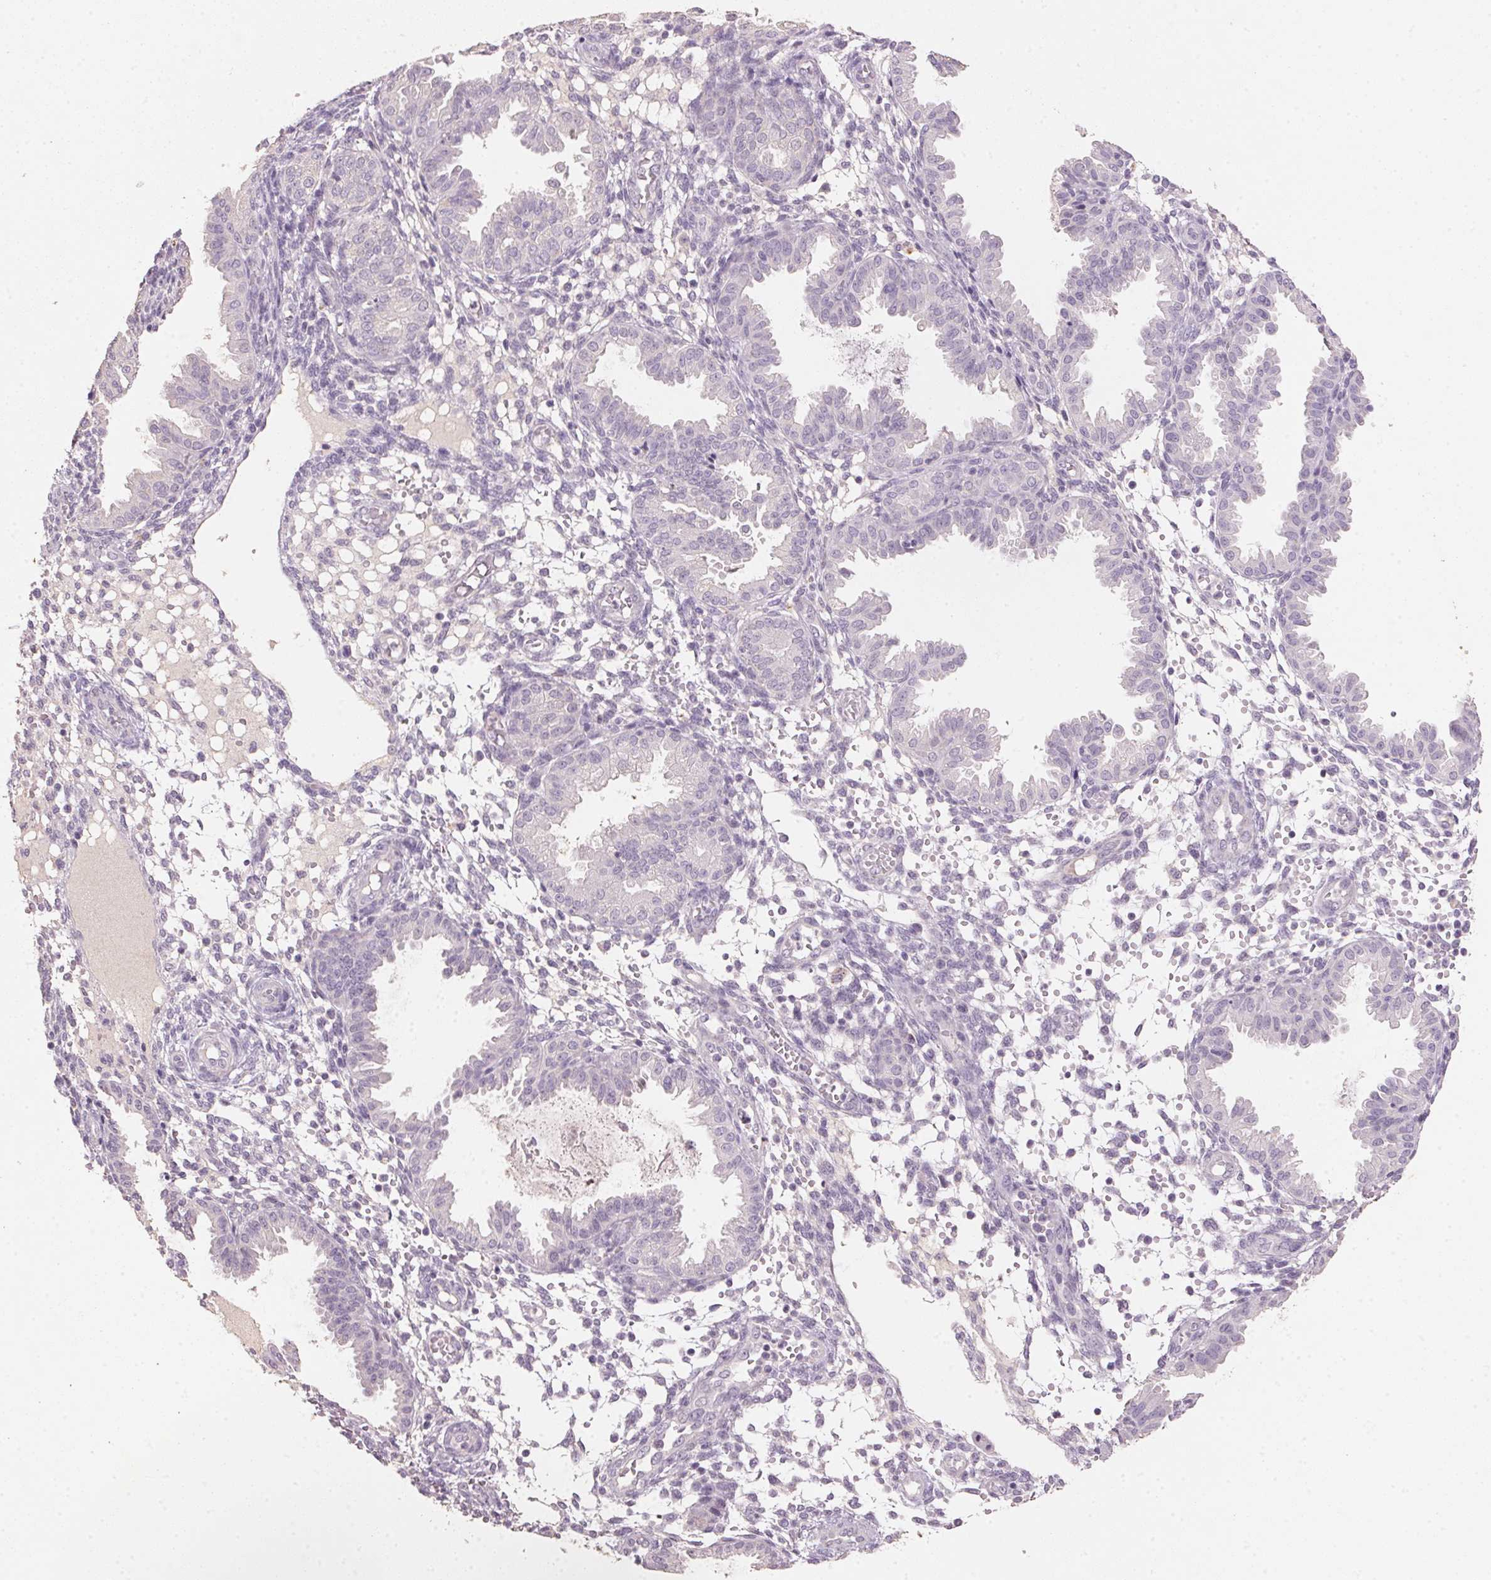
{"staining": {"intensity": "negative", "quantity": "none", "location": "none"}, "tissue": "endometrium", "cell_type": "Cells in endometrial stroma", "image_type": "normal", "snomed": [{"axis": "morphology", "description": "Normal tissue, NOS"}, {"axis": "topography", "description": "Endometrium"}], "caption": "This is an immunohistochemistry image of normal endometrium. There is no expression in cells in endometrial stroma.", "gene": "CXCL5", "patient": {"sex": "female", "age": 33}}